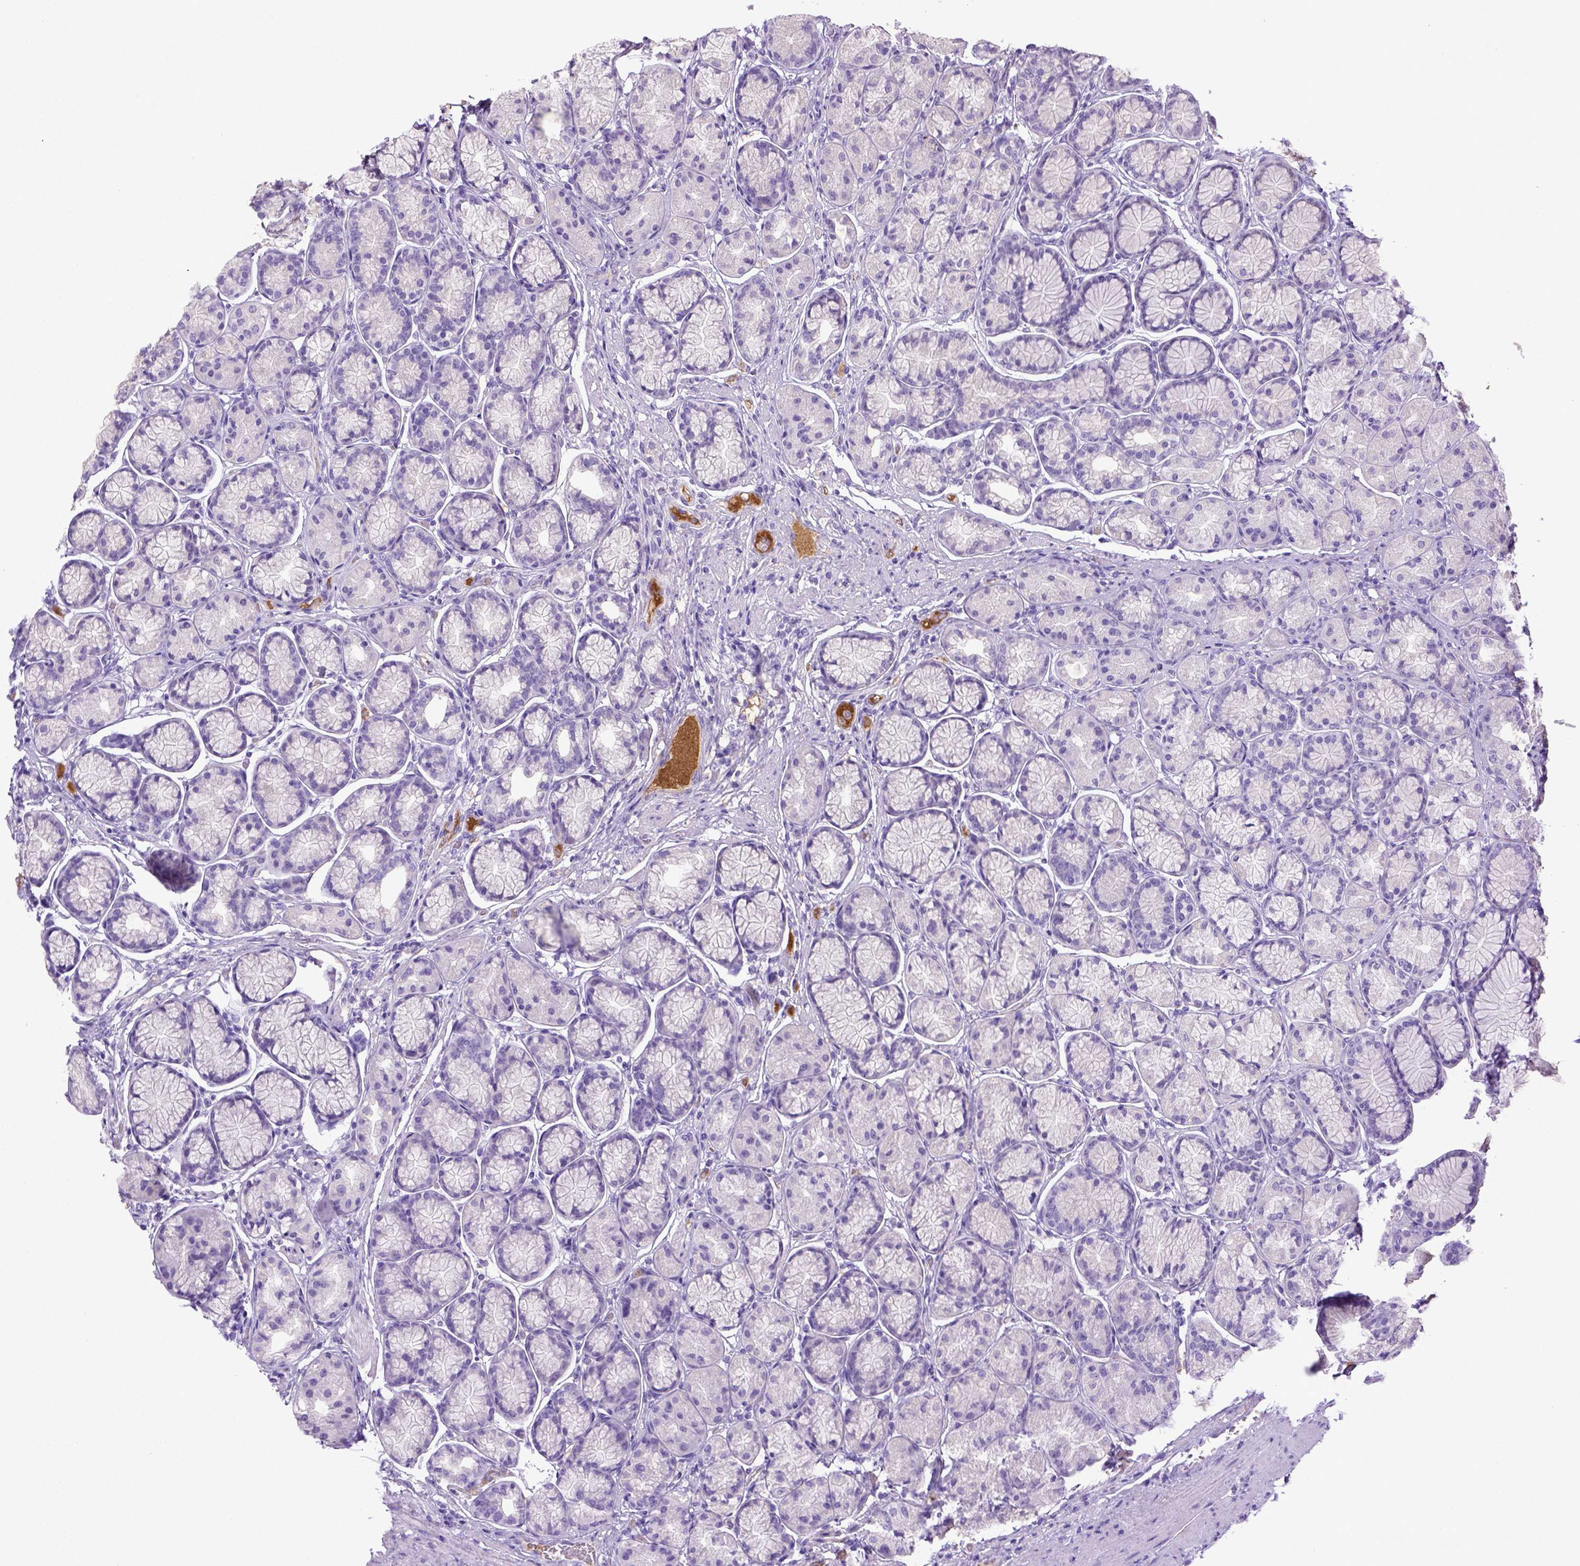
{"staining": {"intensity": "negative", "quantity": "none", "location": "none"}, "tissue": "stomach", "cell_type": "Glandular cells", "image_type": "normal", "snomed": [{"axis": "morphology", "description": "Normal tissue, NOS"}, {"axis": "morphology", "description": "Adenocarcinoma, NOS"}, {"axis": "morphology", "description": "Adenocarcinoma, High grade"}, {"axis": "topography", "description": "Stomach, upper"}, {"axis": "topography", "description": "Stomach"}], "caption": "Glandular cells show no significant expression in normal stomach. Nuclei are stained in blue.", "gene": "ITIH4", "patient": {"sex": "female", "age": 65}}